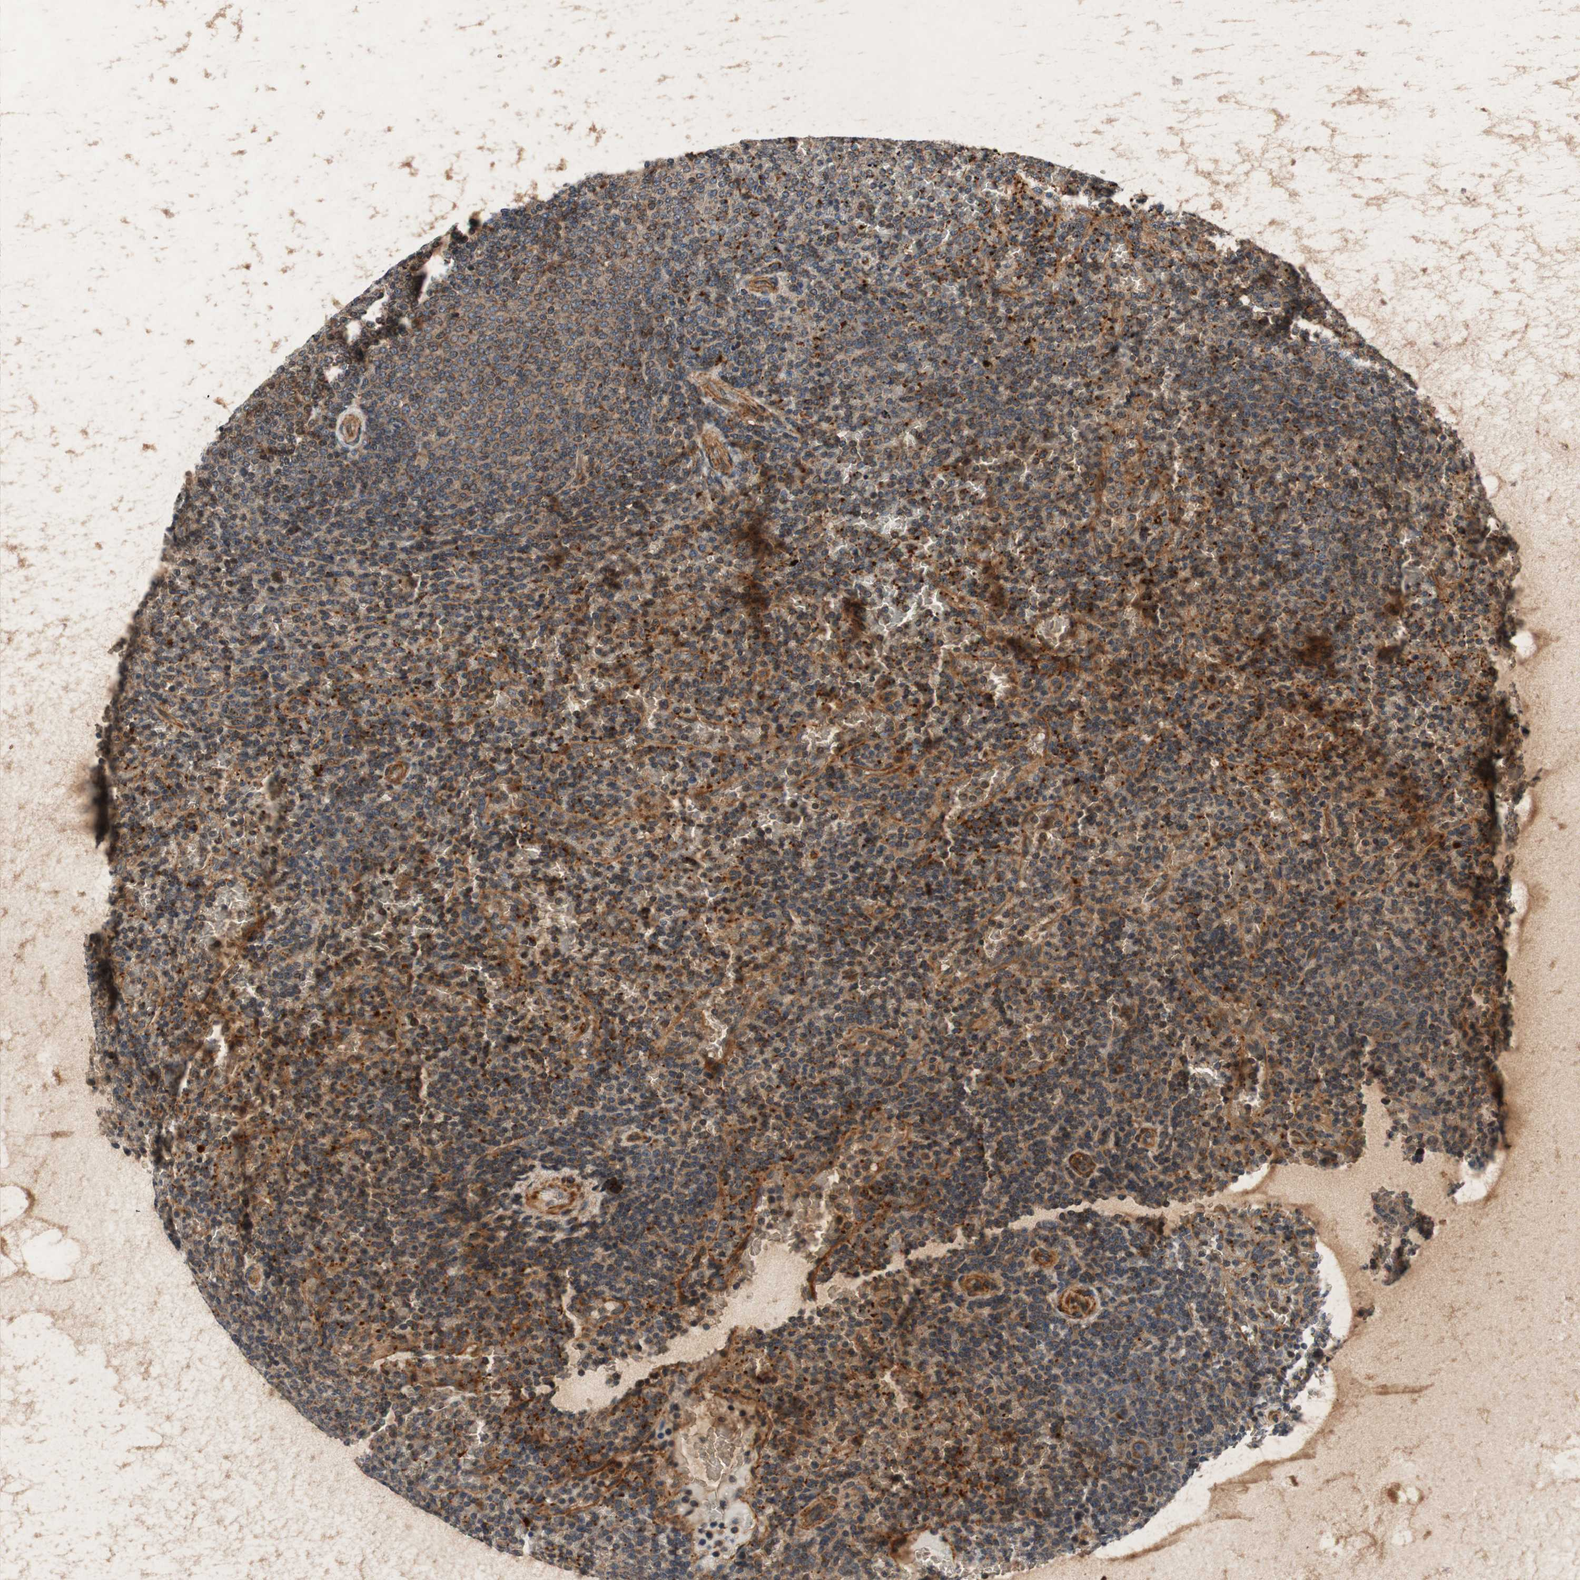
{"staining": {"intensity": "moderate", "quantity": "25%-75%", "location": "cytoplasmic/membranous"}, "tissue": "lymphoma", "cell_type": "Tumor cells", "image_type": "cancer", "snomed": [{"axis": "morphology", "description": "Malignant lymphoma, non-Hodgkin's type, Low grade"}, {"axis": "topography", "description": "Spleen"}], "caption": "Immunohistochemistry image of human lymphoma stained for a protein (brown), which displays medium levels of moderate cytoplasmic/membranous expression in about 25%-75% of tumor cells.", "gene": "AKAP1", "patient": {"sex": "female", "age": 77}}